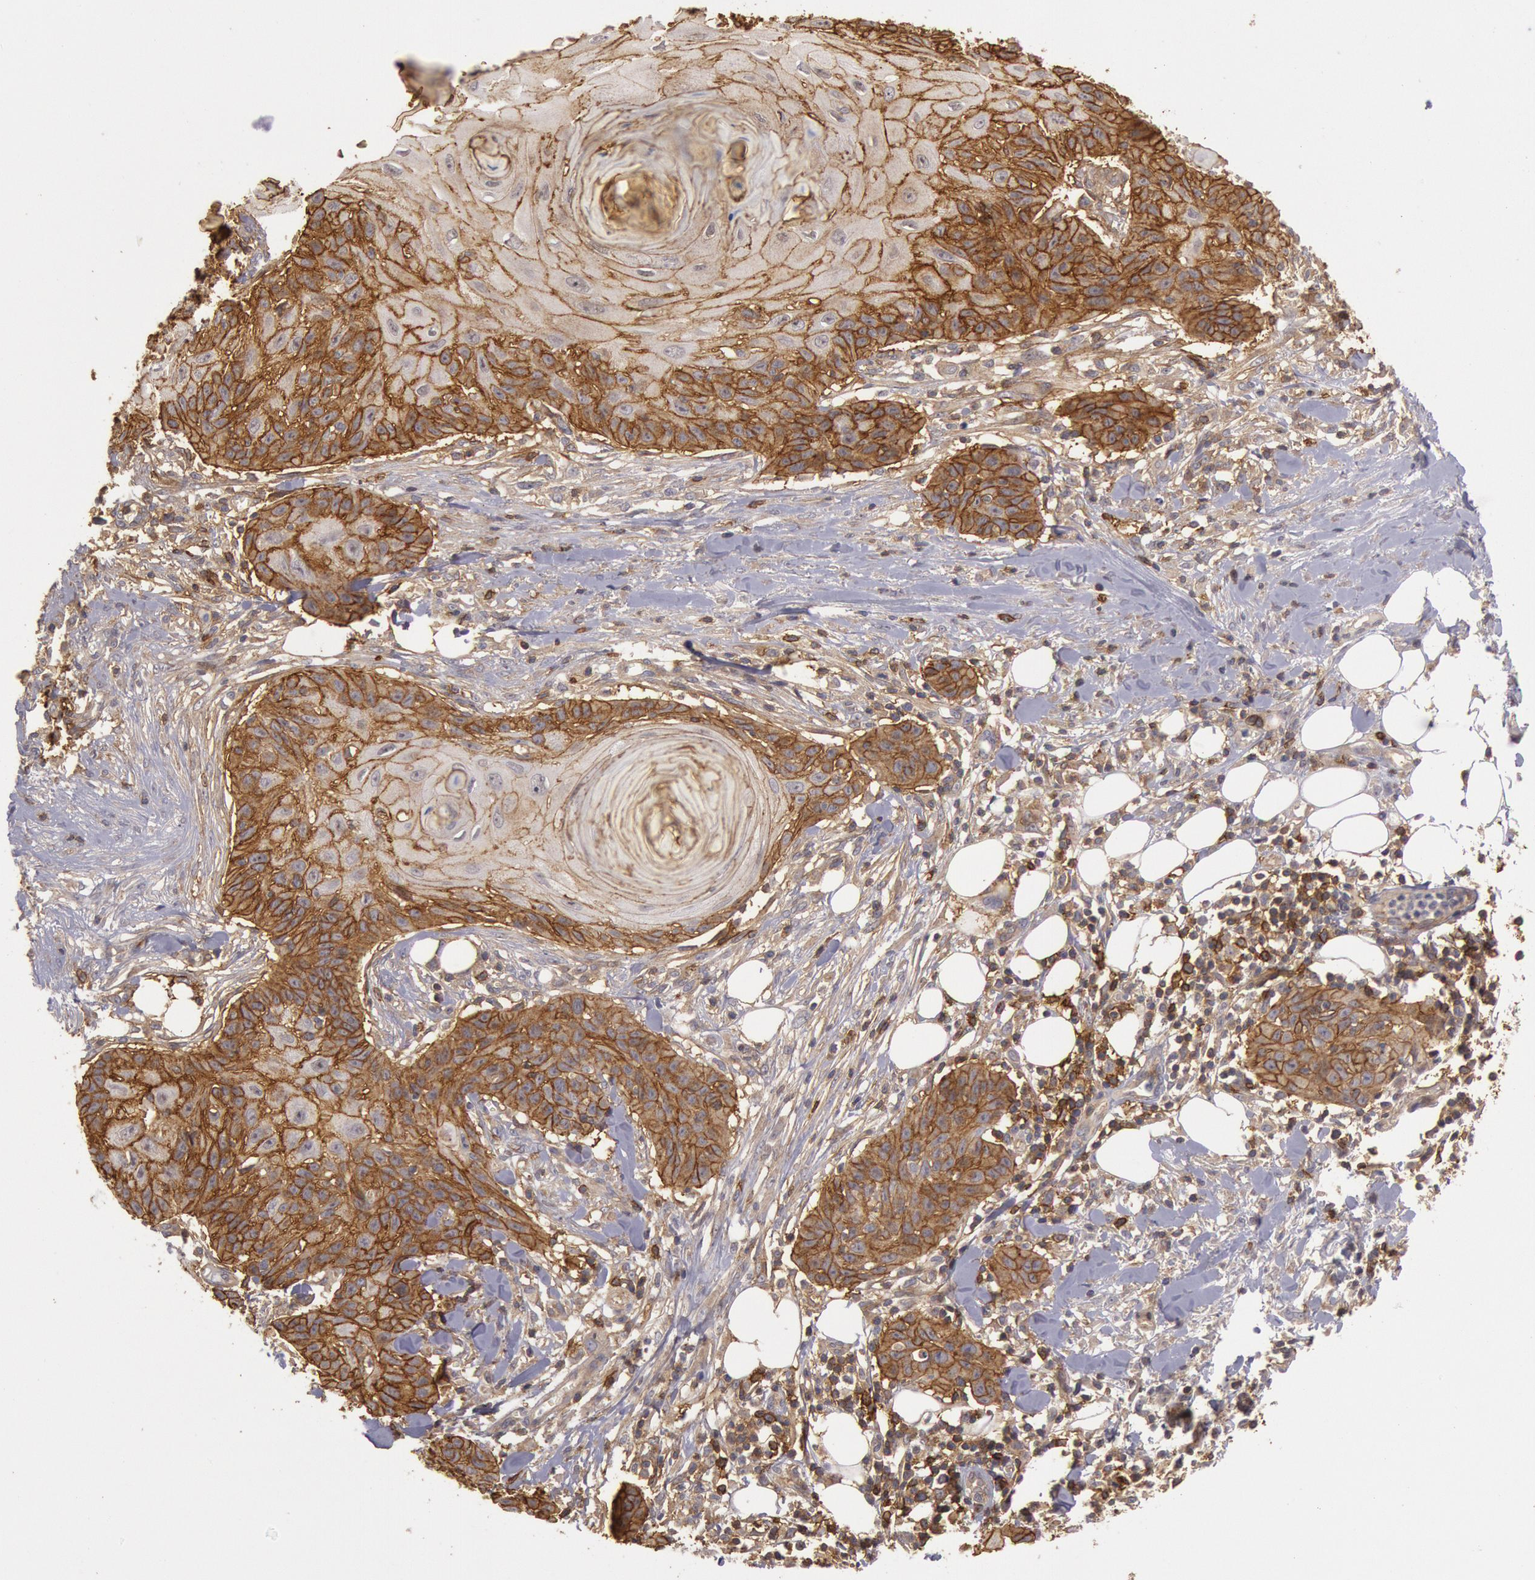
{"staining": {"intensity": "strong", "quantity": "25%-75%", "location": "cytoplasmic/membranous"}, "tissue": "skin cancer", "cell_type": "Tumor cells", "image_type": "cancer", "snomed": [{"axis": "morphology", "description": "Squamous cell carcinoma, NOS"}, {"axis": "topography", "description": "Skin"}], "caption": "Immunohistochemistry (IHC) photomicrograph of human skin cancer stained for a protein (brown), which demonstrates high levels of strong cytoplasmic/membranous staining in about 25%-75% of tumor cells.", "gene": "TRIB2", "patient": {"sex": "female", "age": 88}}